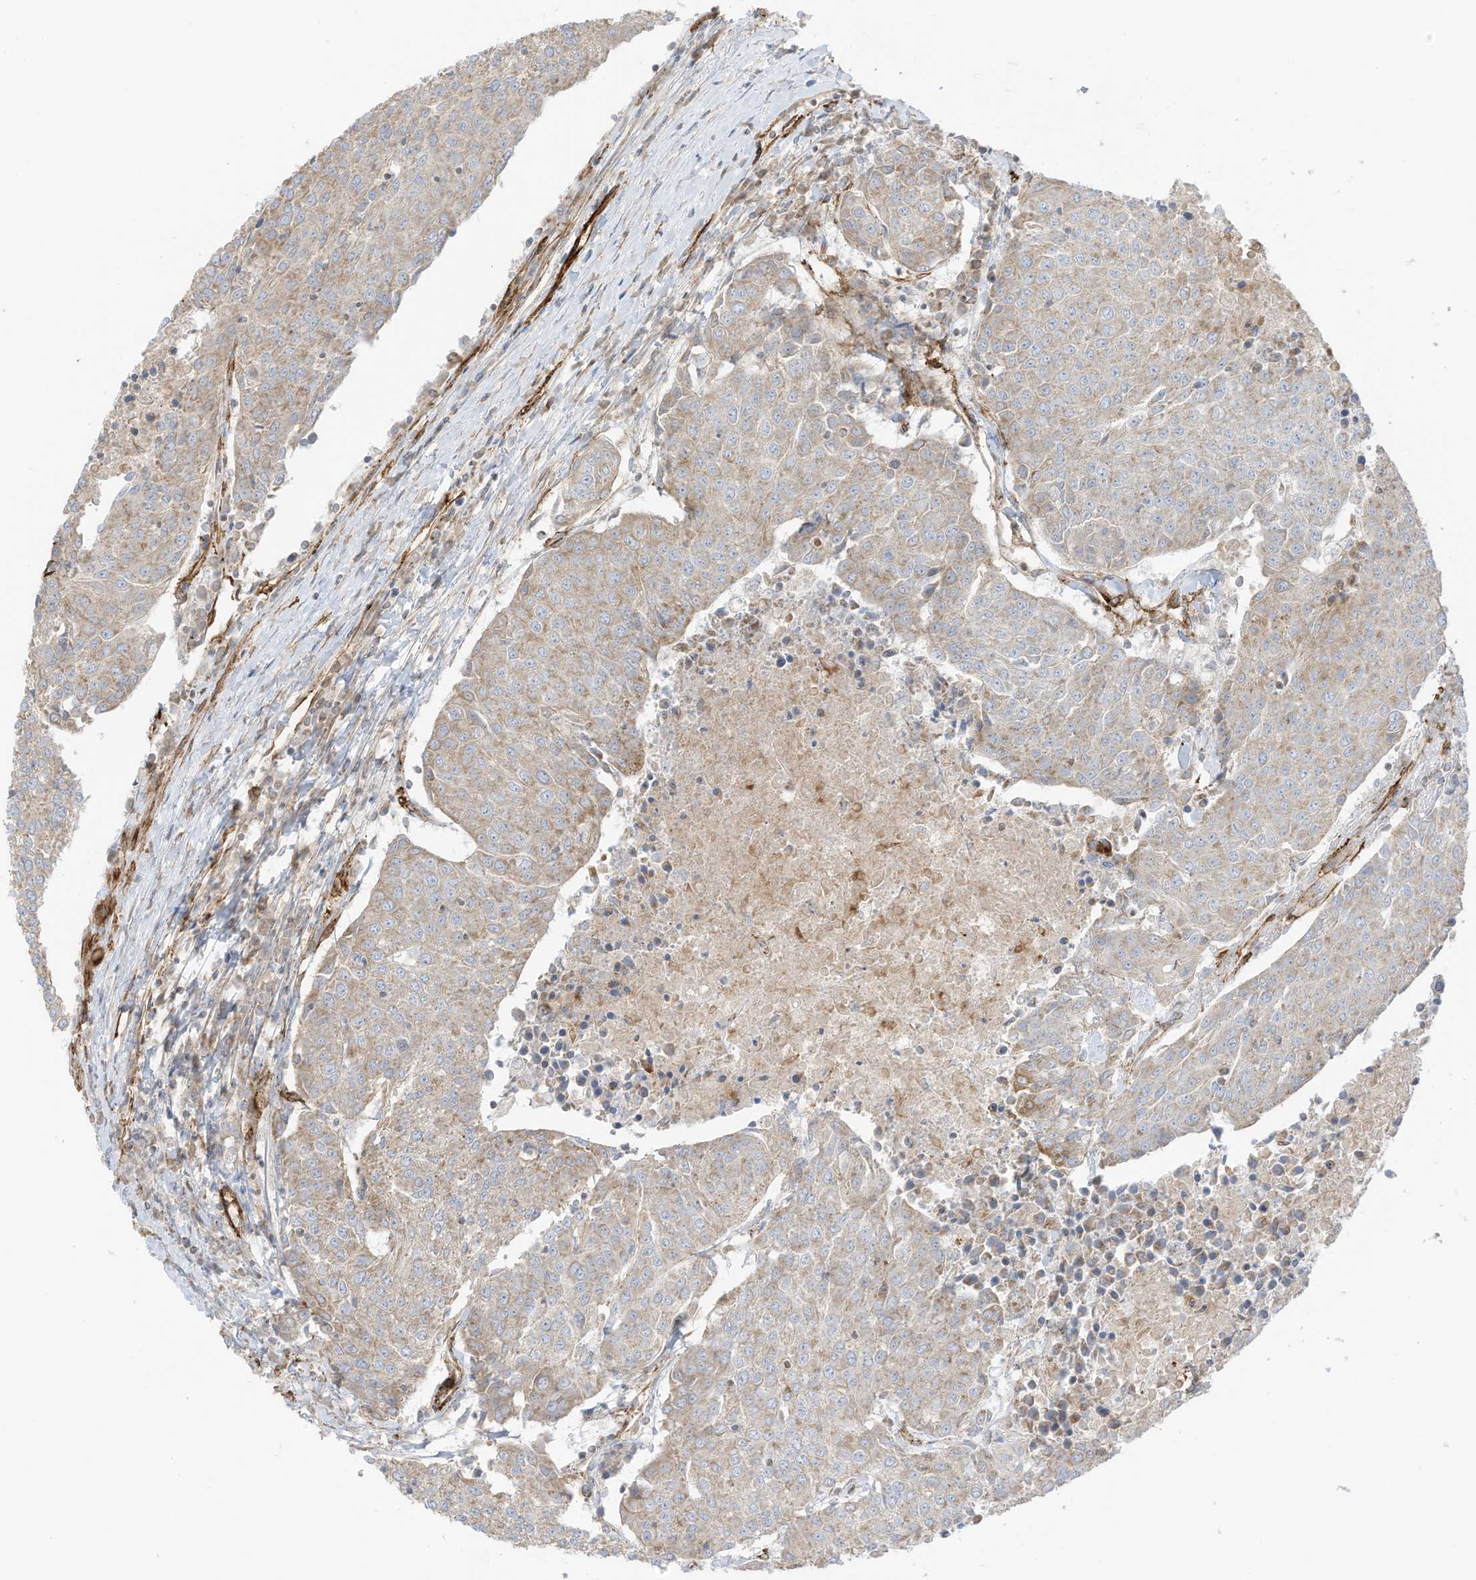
{"staining": {"intensity": "weak", "quantity": "25%-75%", "location": "cytoplasmic/membranous"}, "tissue": "urothelial cancer", "cell_type": "Tumor cells", "image_type": "cancer", "snomed": [{"axis": "morphology", "description": "Urothelial carcinoma, High grade"}, {"axis": "topography", "description": "Urinary bladder"}], "caption": "Immunohistochemical staining of human urothelial cancer reveals low levels of weak cytoplasmic/membranous protein staining in about 25%-75% of tumor cells.", "gene": "ABCB7", "patient": {"sex": "female", "age": 85}}